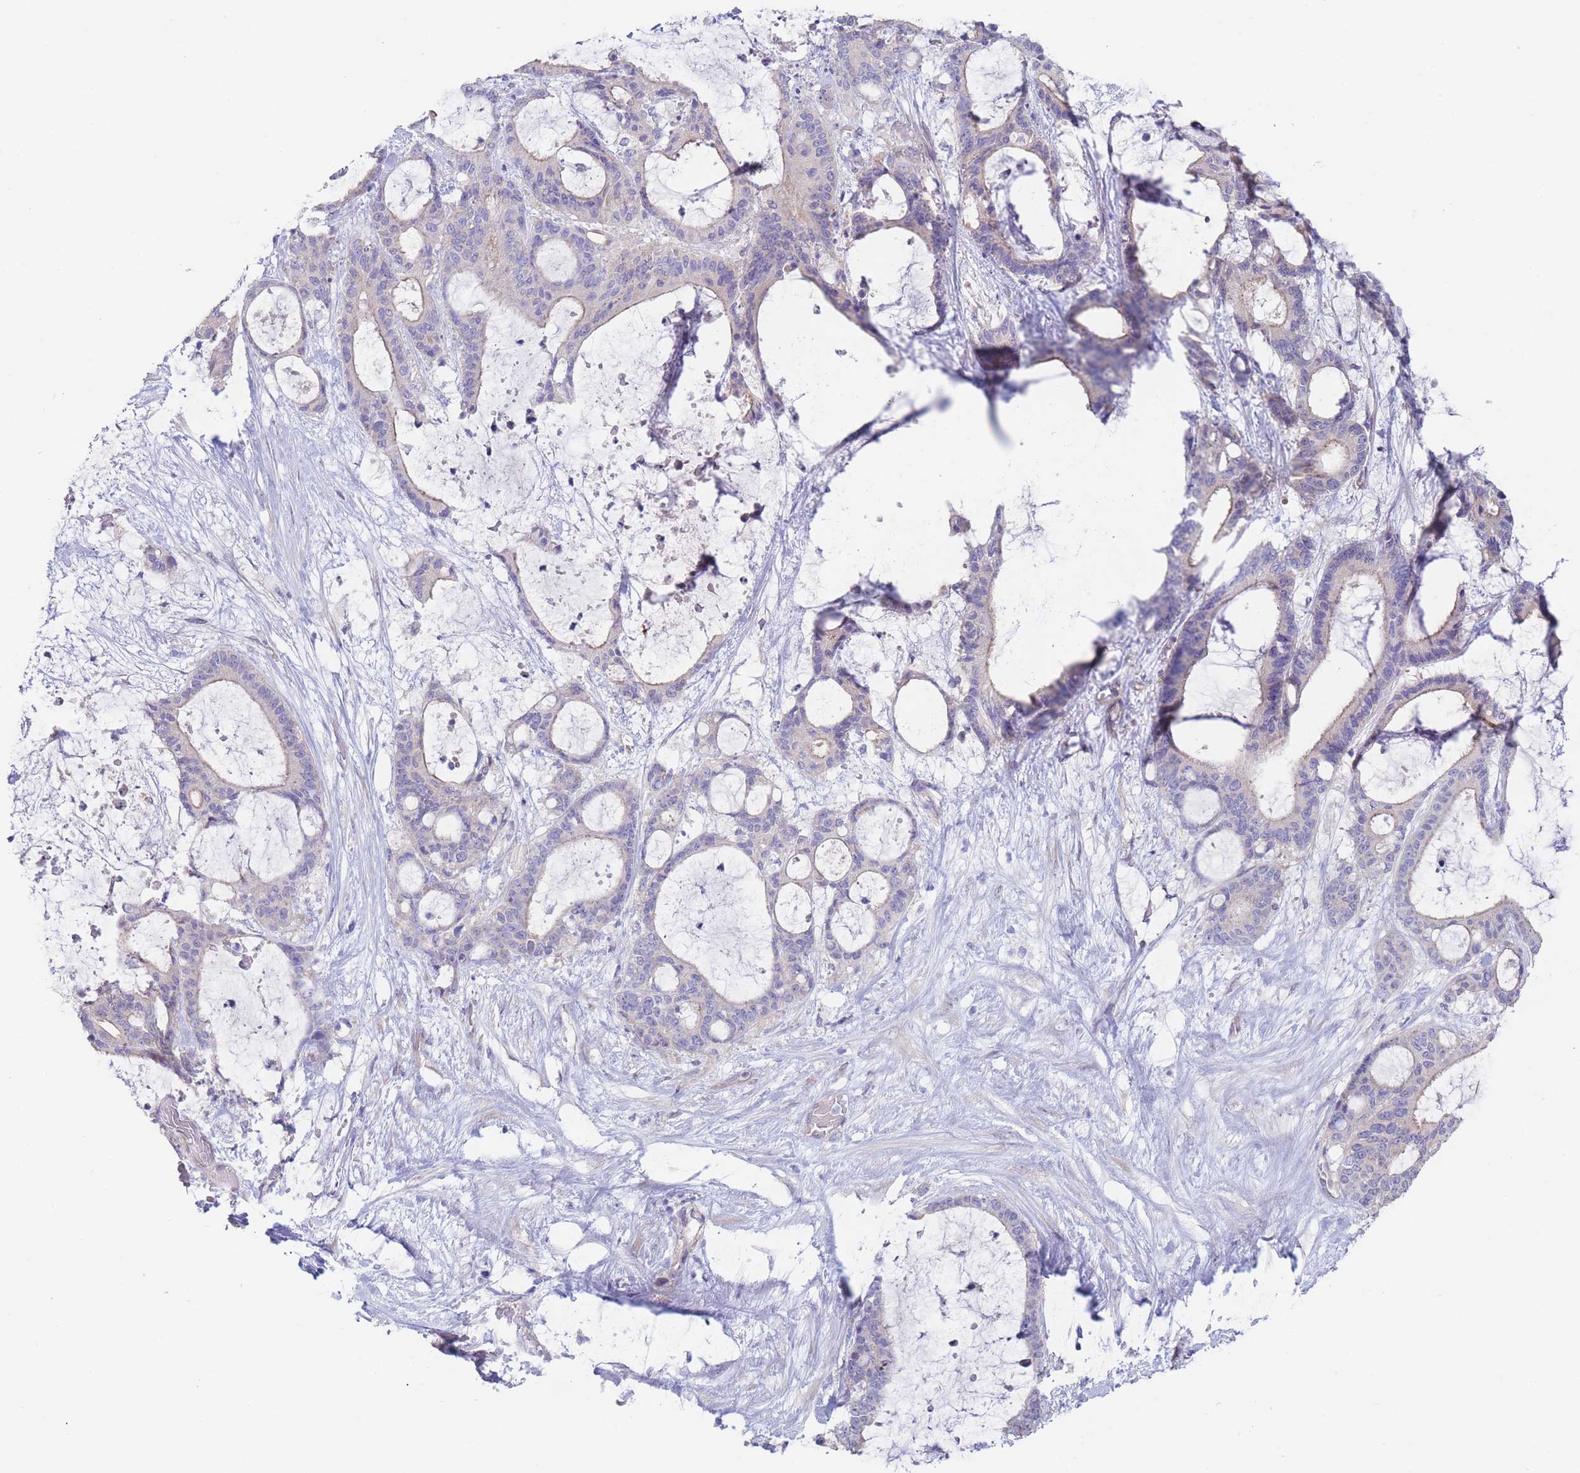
{"staining": {"intensity": "negative", "quantity": "none", "location": "none"}, "tissue": "liver cancer", "cell_type": "Tumor cells", "image_type": "cancer", "snomed": [{"axis": "morphology", "description": "Normal tissue, NOS"}, {"axis": "morphology", "description": "Cholangiocarcinoma"}, {"axis": "topography", "description": "Liver"}, {"axis": "topography", "description": "Peripheral nerve tissue"}], "caption": "DAB immunohistochemical staining of human cholangiocarcinoma (liver) demonstrates no significant staining in tumor cells.", "gene": "ZNF281", "patient": {"sex": "female", "age": 73}}